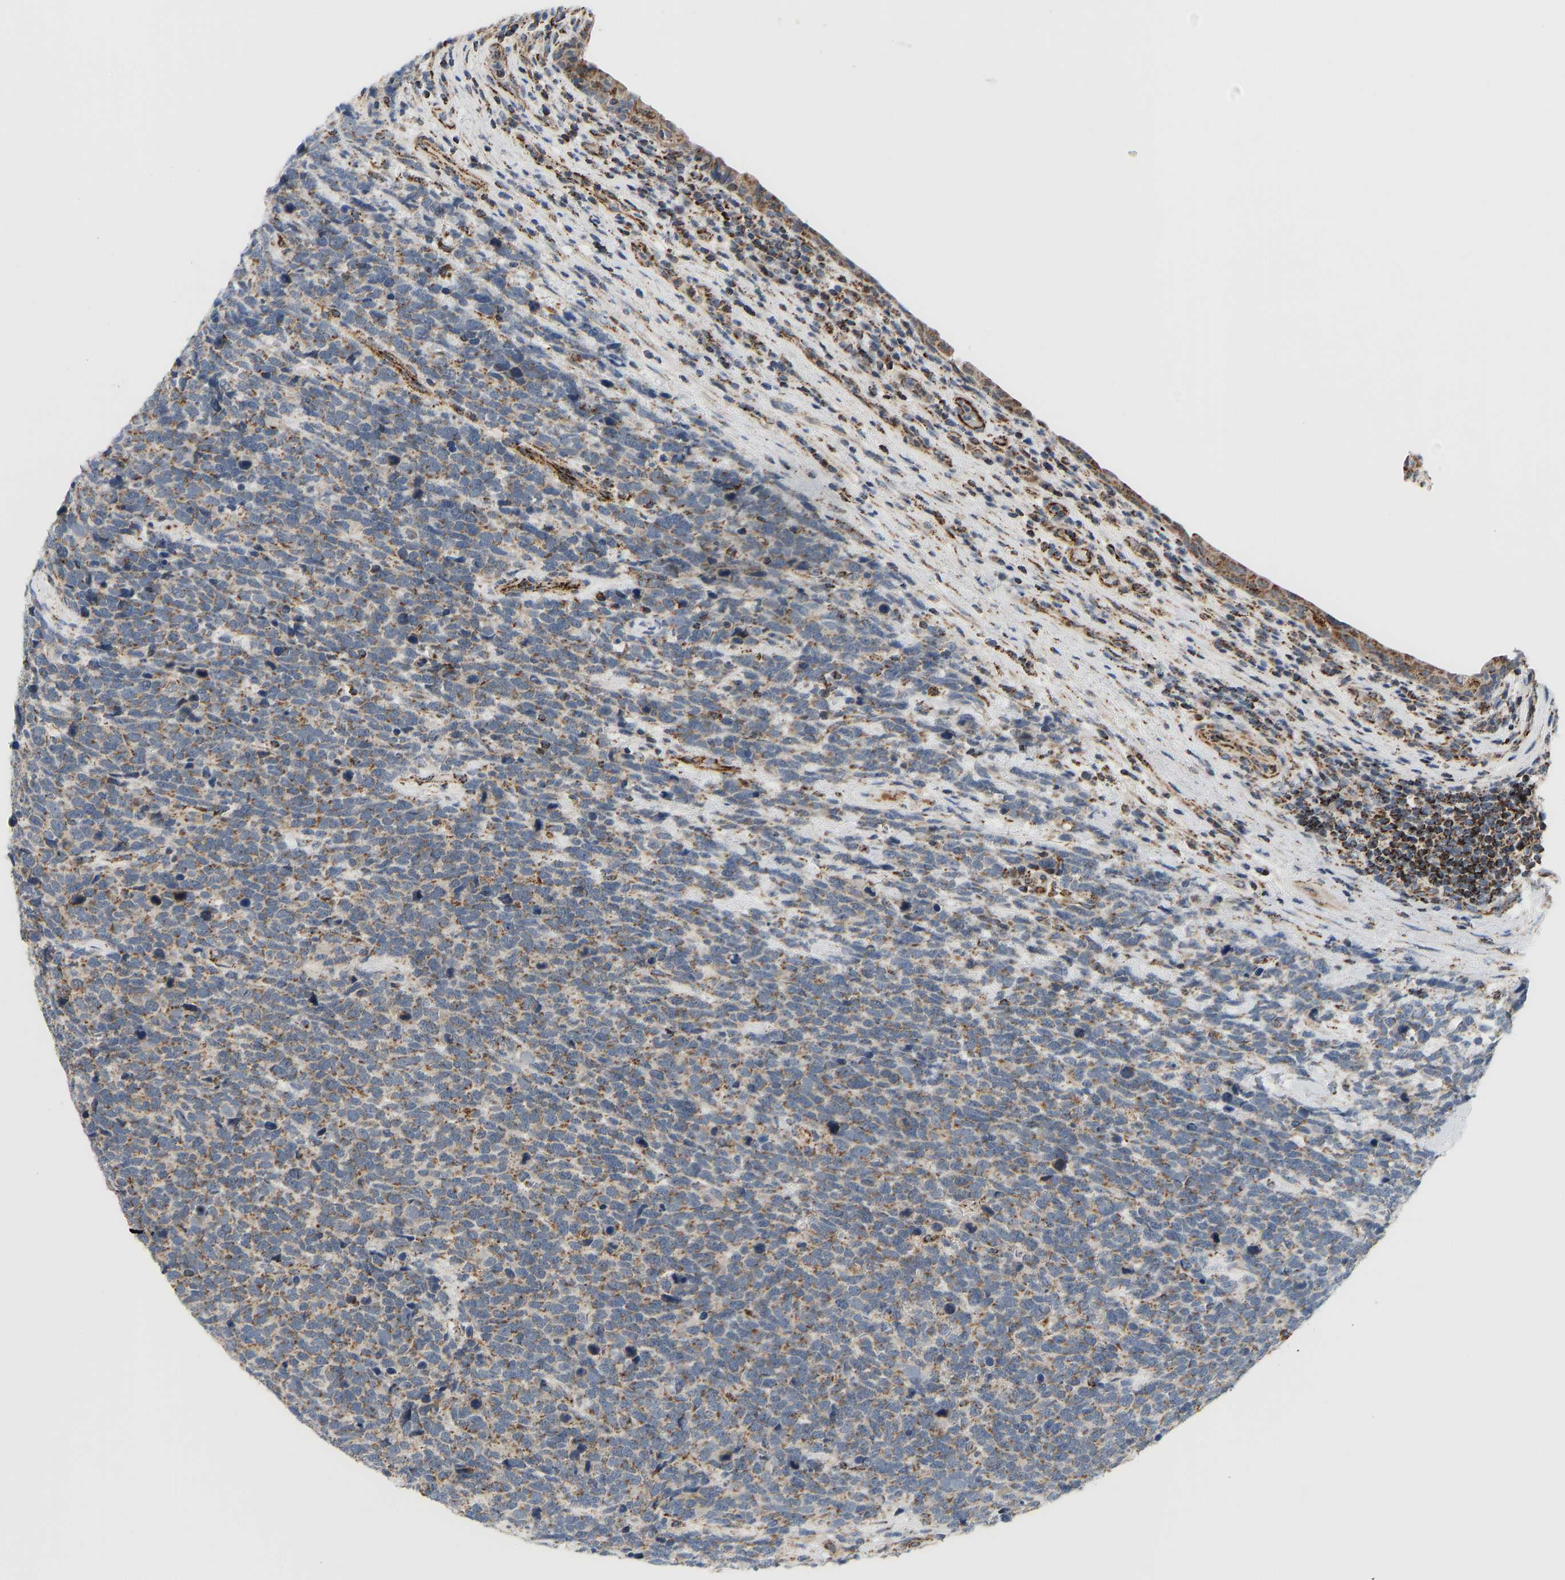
{"staining": {"intensity": "moderate", "quantity": ">75%", "location": "cytoplasmic/membranous"}, "tissue": "urothelial cancer", "cell_type": "Tumor cells", "image_type": "cancer", "snomed": [{"axis": "morphology", "description": "Urothelial carcinoma, High grade"}, {"axis": "topography", "description": "Urinary bladder"}], "caption": "This is an image of immunohistochemistry staining of urothelial cancer, which shows moderate positivity in the cytoplasmic/membranous of tumor cells.", "gene": "GPSM2", "patient": {"sex": "female", "age": 82}}